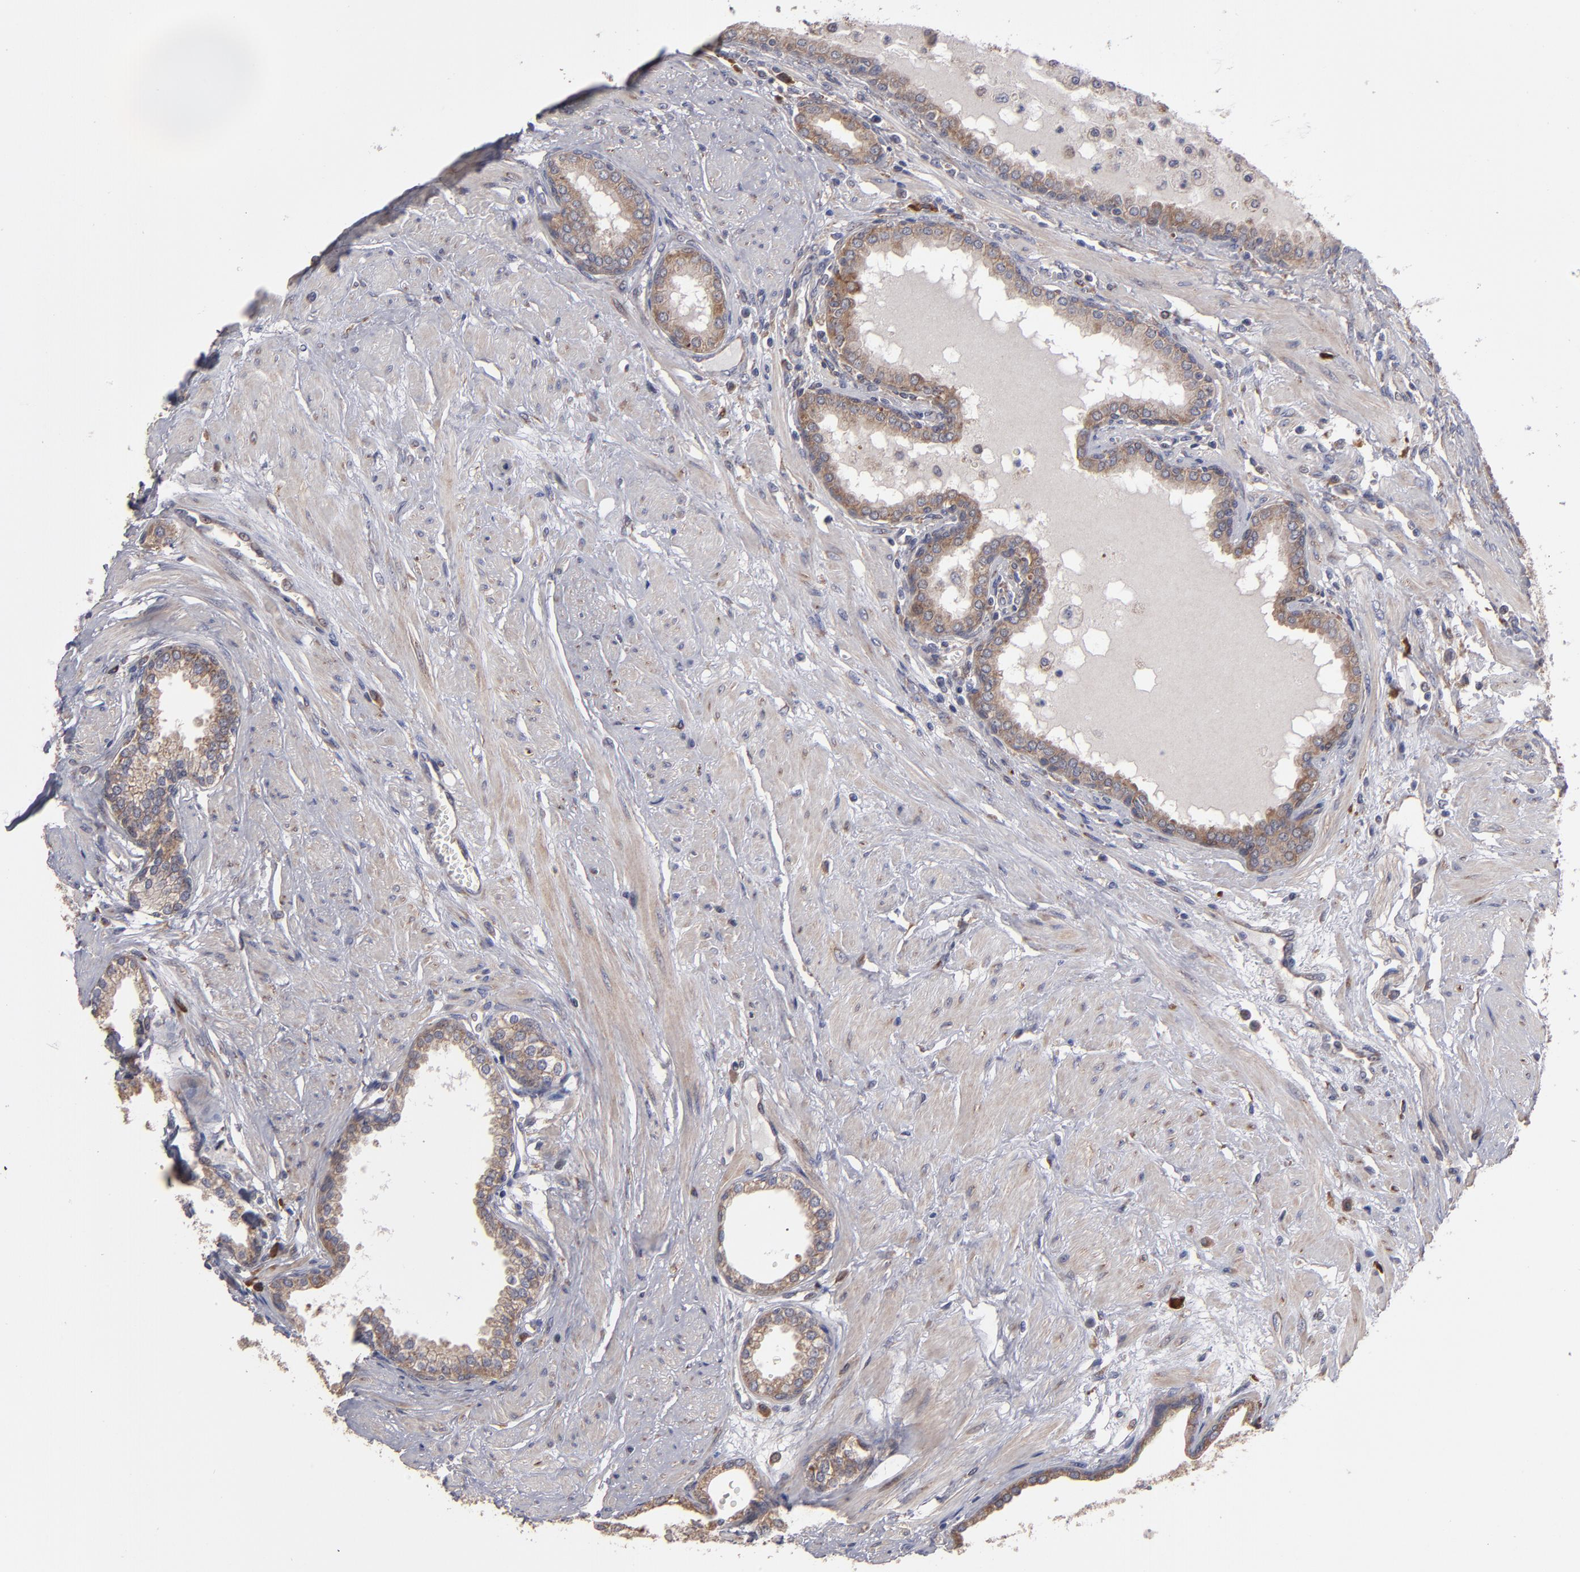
{"staining": {"intensity": "moderate", "quantity": "25%-75%", "location": "cytoplasmic/membranous"}, "tissue": "prostate", "cell_type": "Glandular cells", "image_type": "normal", "snomed": [{"axis": "morphology", "description": "Normal tissue, NOS"}, {"axis": "topography", "description": "Prostate"}], "caption": "Protein positivity by IHC exhibits moderate cytoplasmic/membranous expression in about 25%-75% of glandular cells in benign prostate. The protein of interest is shown in brown color, while the nuclei are stained blue.", "gene": "SND1", "patient": {"sex": "male", "age": 64}}